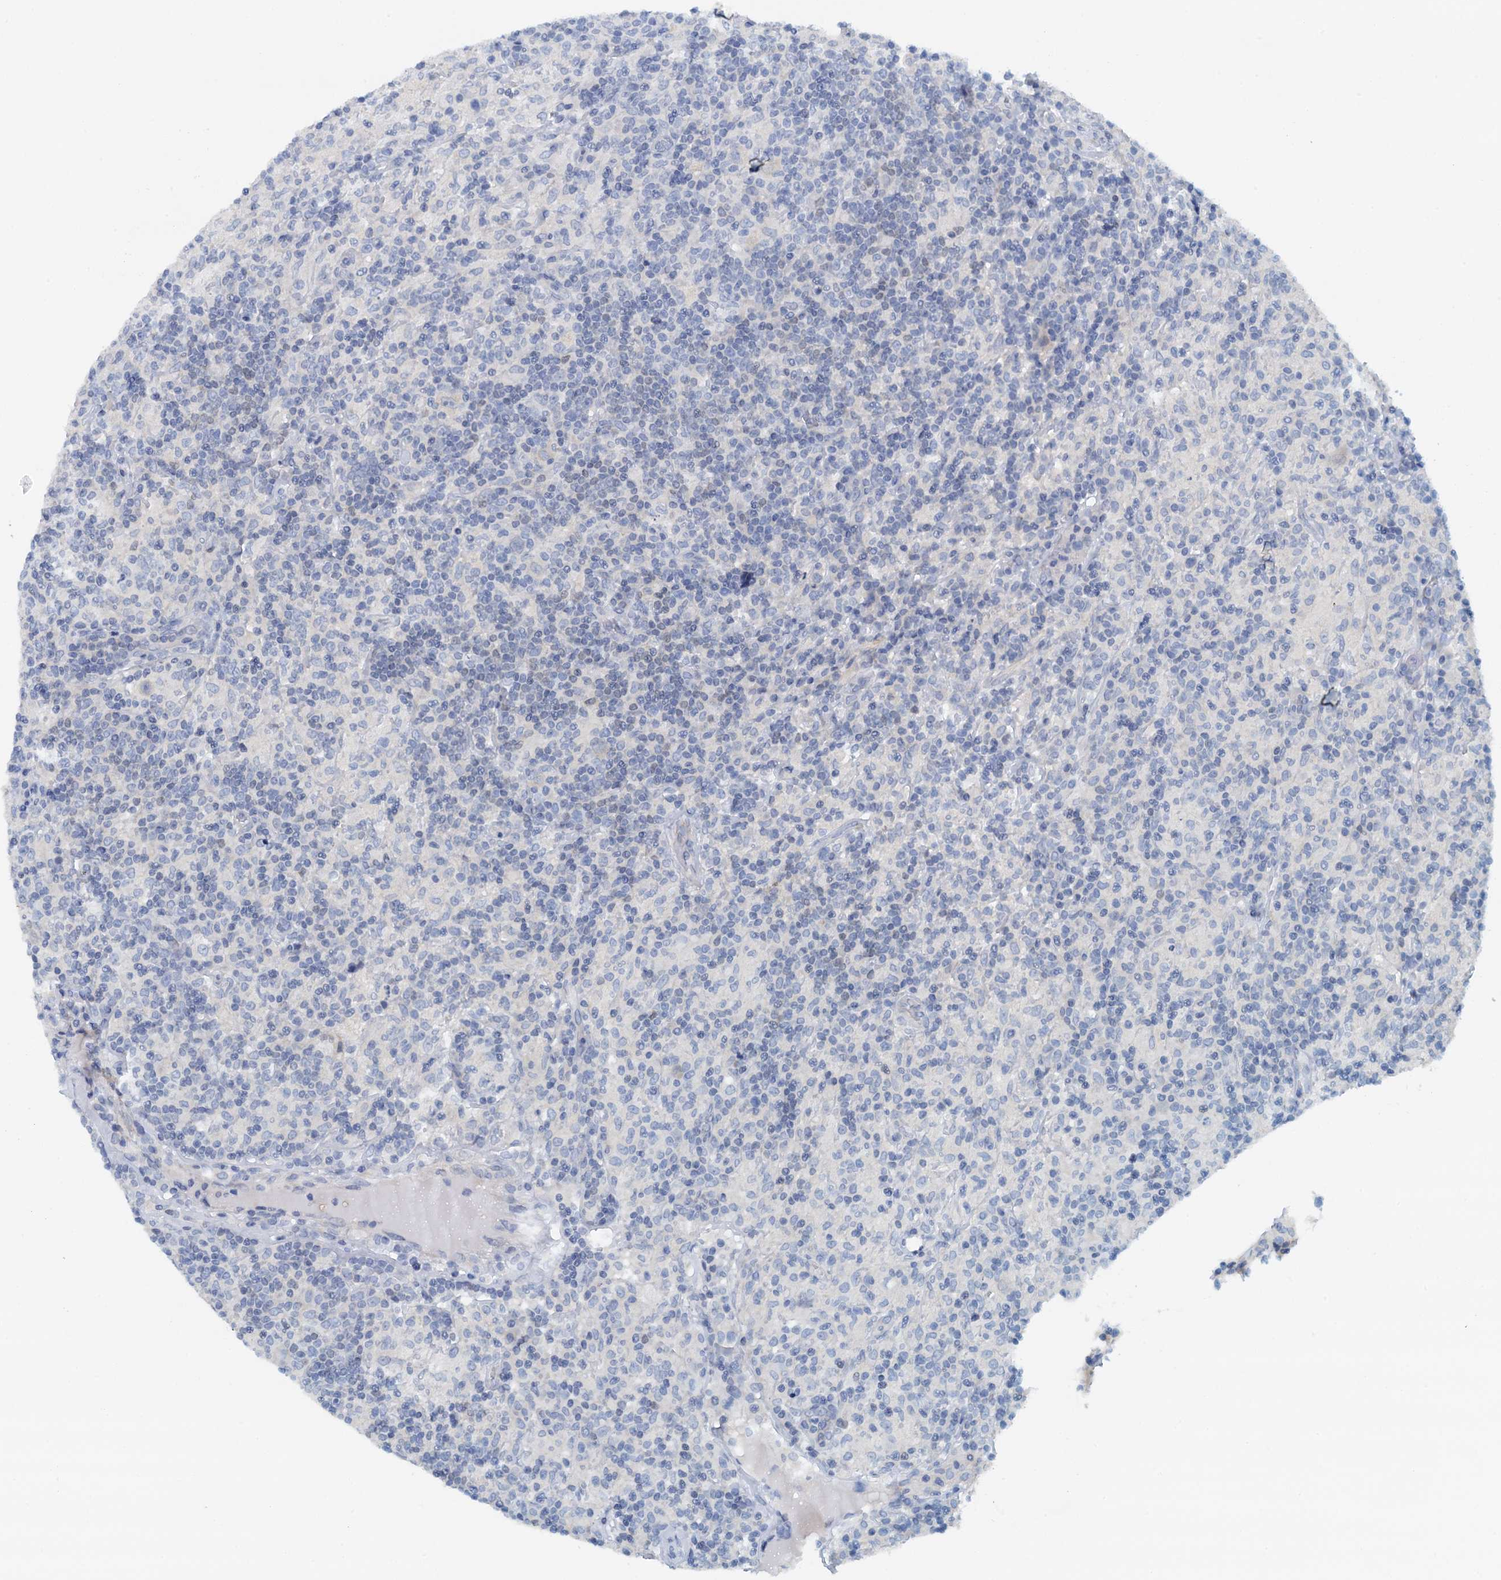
{"staining": {"intensity": "negative", "quantity": "none", "location": "none"}, "tissue": "lymphoma", "cell_type": "Tumor cells", "image_type": "cancer", "snomed": [{"axis": "morphology", "description": "Hodgkin's disease, NOS"}, {"axis": "topography", "description": "Lymph node"}], "caption": "This photomicrograph is of lymphoma stained with immunohistochemistry to label a protein in brown with the nuclei are counter-stained blue. There is no staining in tumor cells.", "gene": "DTD1", "patient": {"sex": "male", "age": 70}}